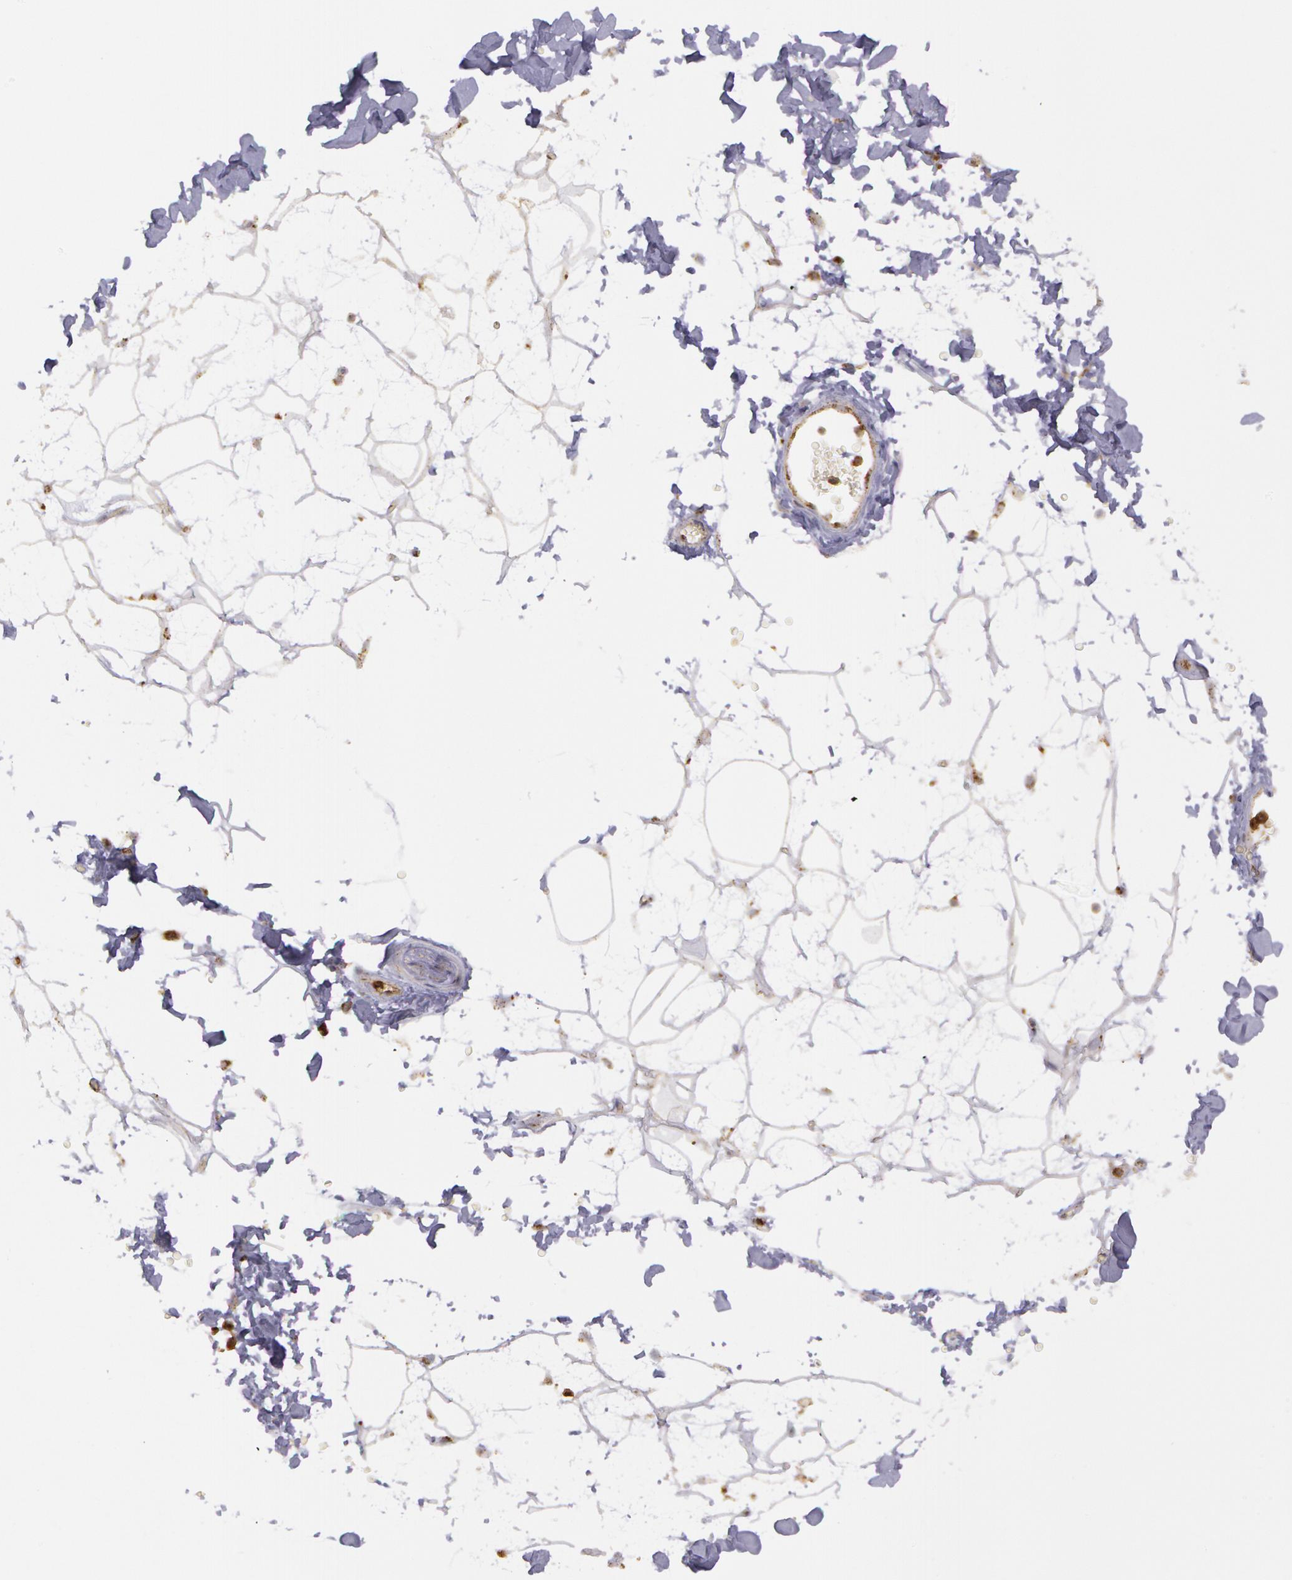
{"staining": {"intensity": "negative", "quantity": "none", "location": "none"}, "tissue": "adipose tissue", "cell_type": "Adipocytes", "image_type": "normal", "snomed": [{"axis": "morphology", "description": "Normal tissue, NOS"}, {"axis": "topography", "description": "Soft tissue"}], "caption": "Immunohistochemistry of unremarkable human adipose tissue shows no expression in adipocytes.", "gene": "FLOT2", "patient": {"sex": "male", "age": 72}}